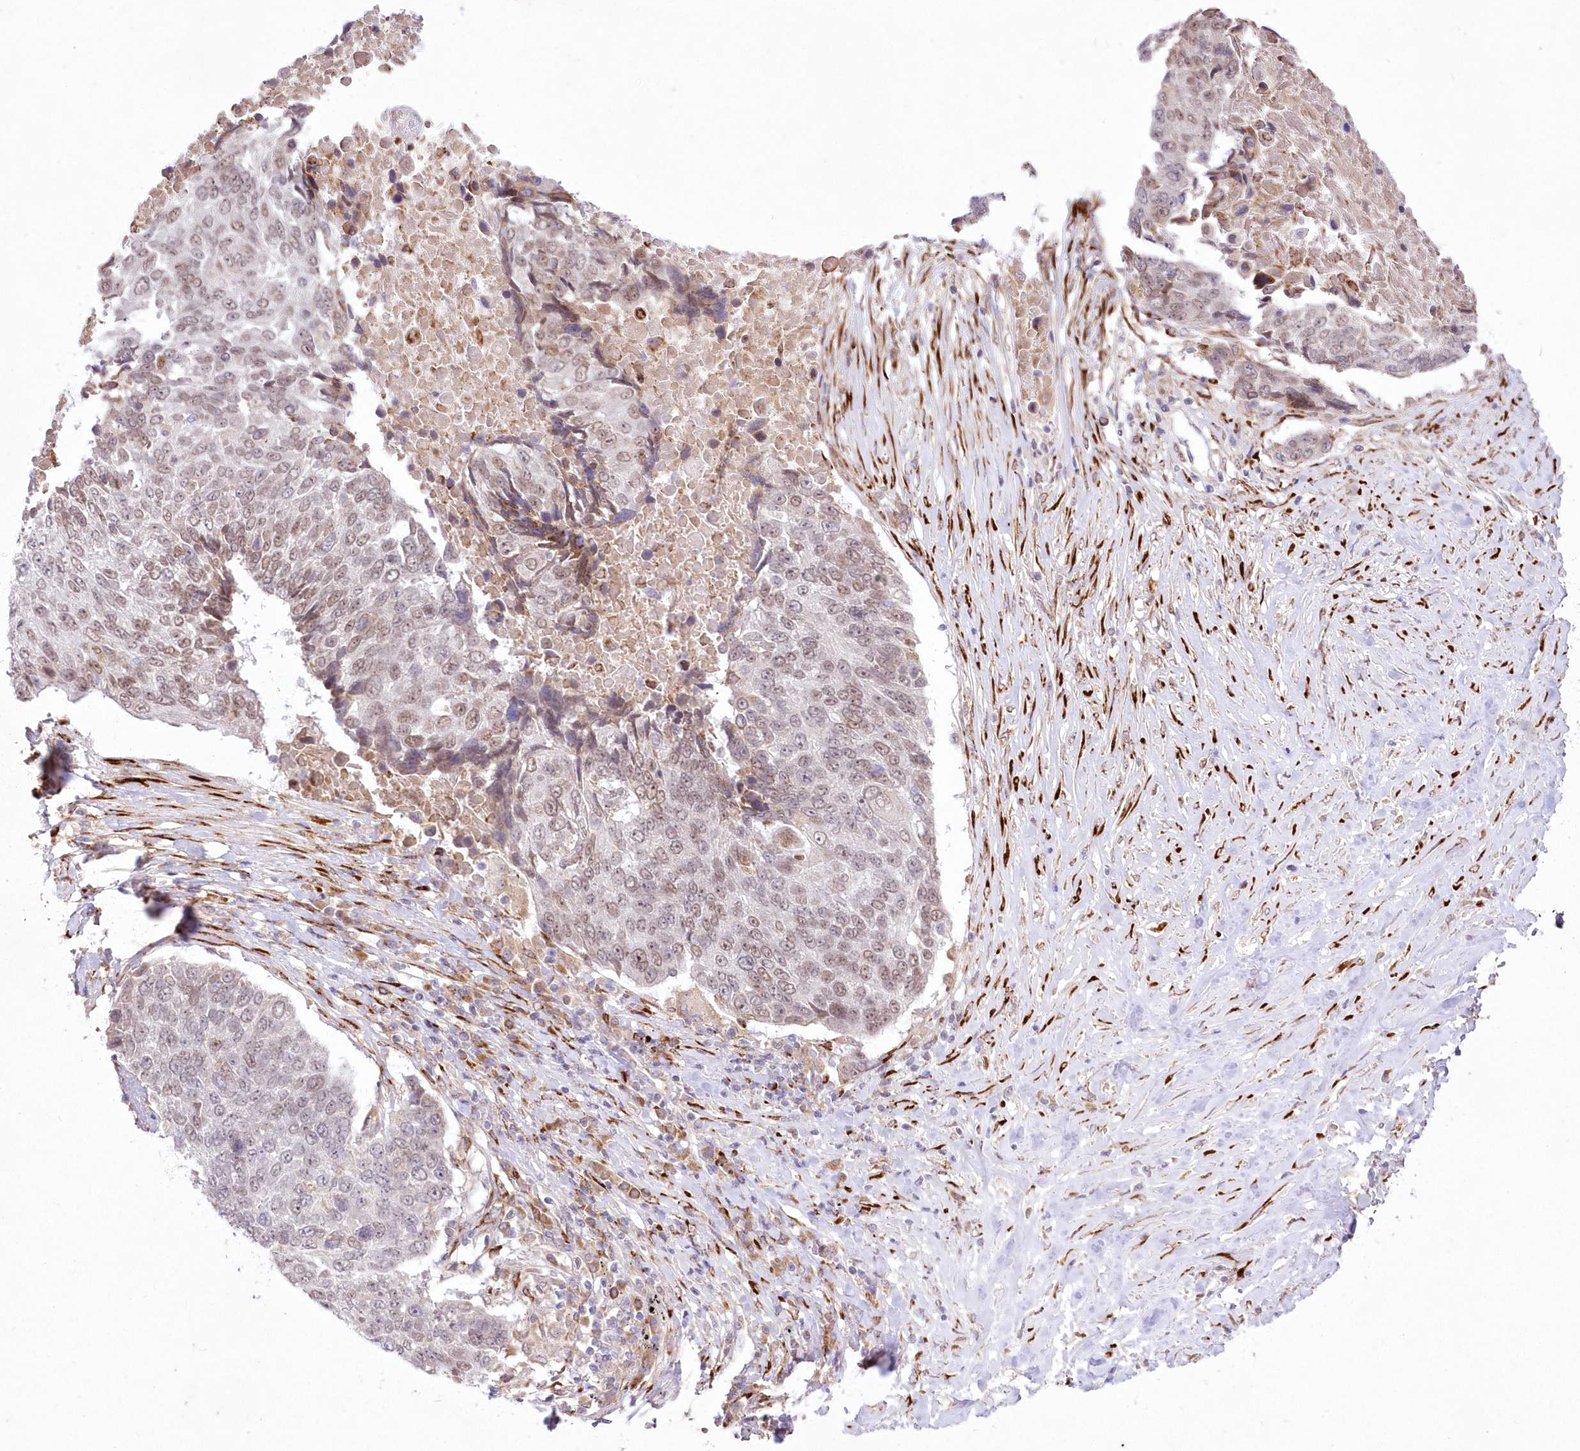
{"staining": {"intensity": "weak", "quantity": "25%-75%", "location": "nuclear"}, "tissue": "lung cancer", "cell_type": "Tumor cells", "image_type": "cancer", "snomed": [{"axis": "morphology", "description": "Squamous cell carcinoma, NOS"}, {"axis": "topography", "description": "Lung"}], "caption": "Lung squamous cell carcinoma stained with immunohistochemistry shows weak nuclear positivity in approximately 25%-75% of tumor cells.", "gene": "LDB1", "patient": {"sex": "male", "age": 66}}